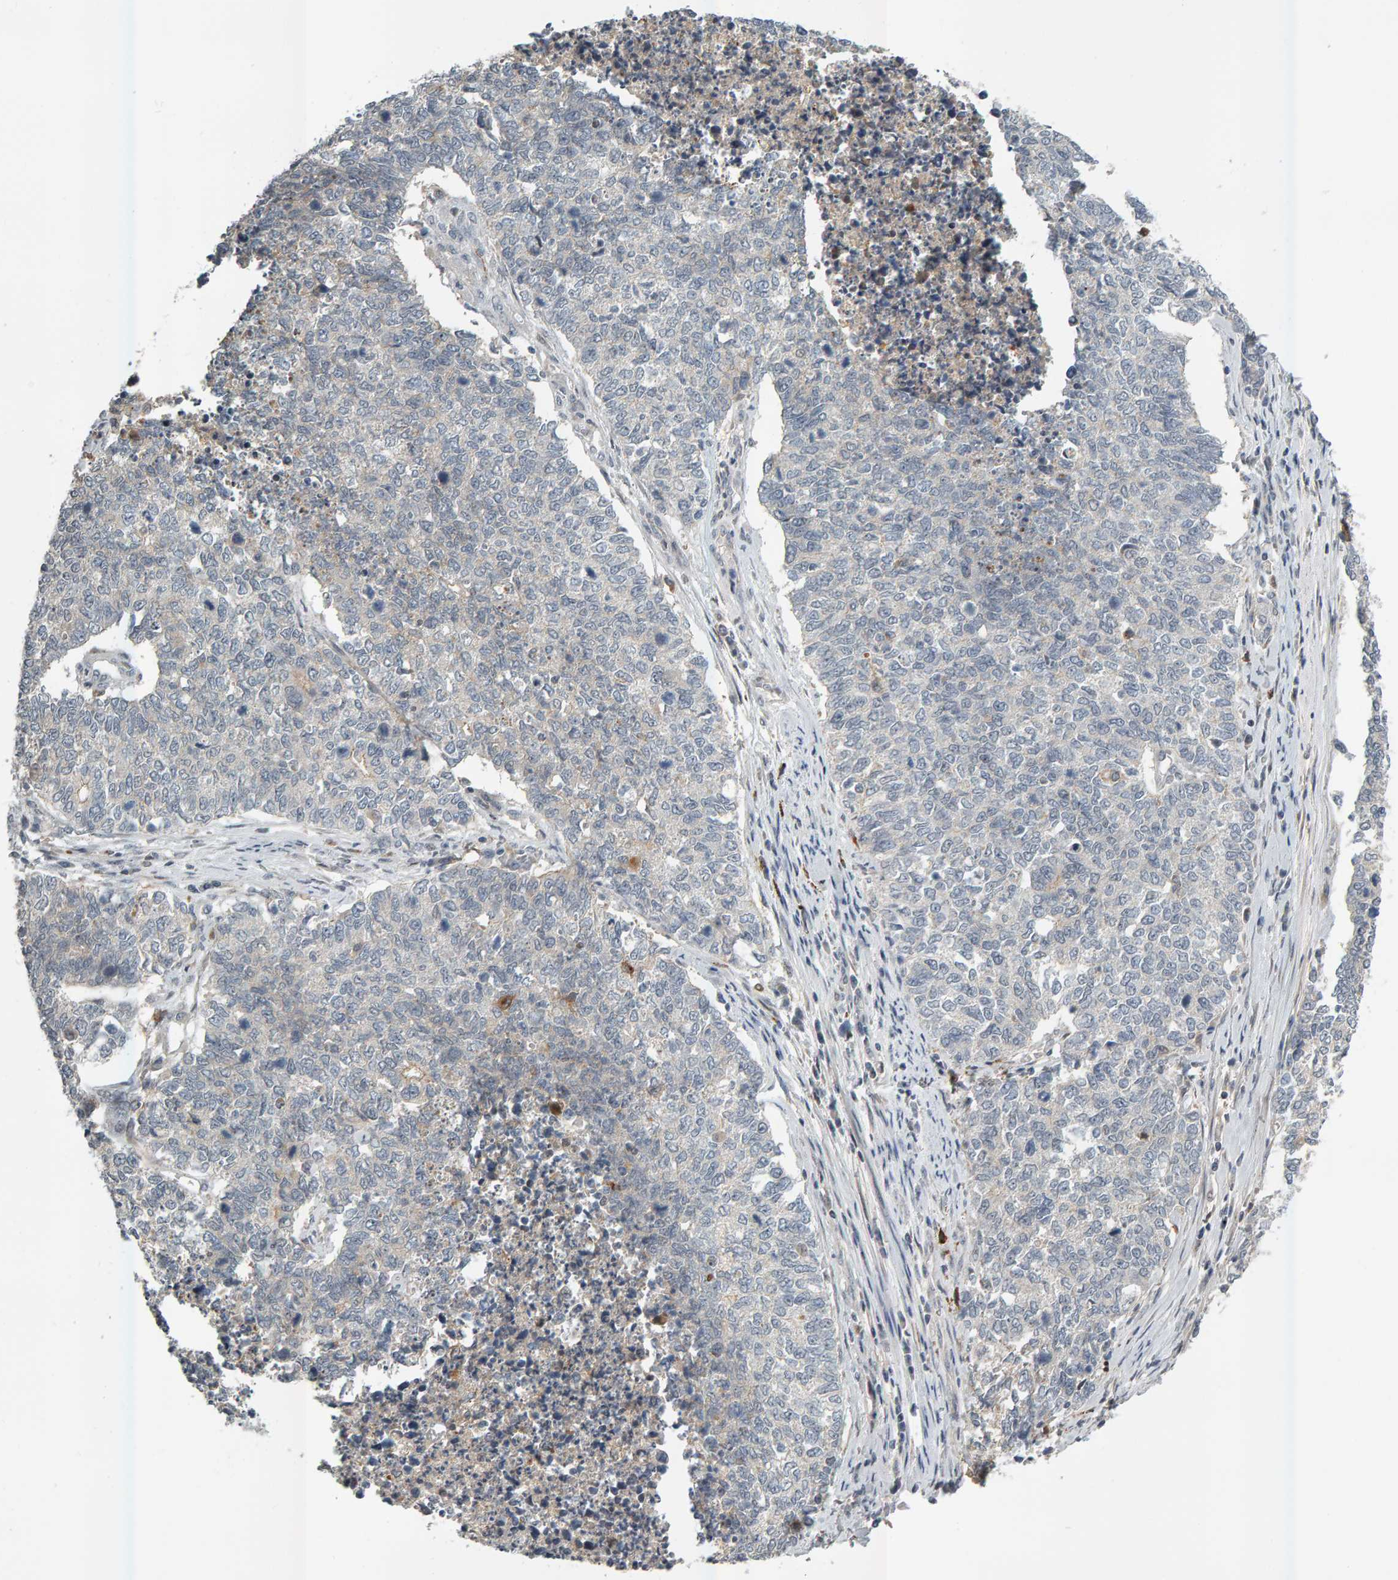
{"staining": {"intensity": "negative", "quantity": "none", "location": "none"}, "tissue": "cervical cancer", "cell_type": "Tumor cells", "image_type": "cancer", "snomed": [{"axis": "morphology", "description": "Squamous cell carcinoma, NOS"}, {"axis": "topography", "description": "Cervix"}], "caption": "A photomicrograph of cervical cancer (squamous cell carcinoma) stained for a protein exhibits no brown staining in tumor cells.", "gene": "ZNF160", "patient": {"sex": "female", "age": 63}}